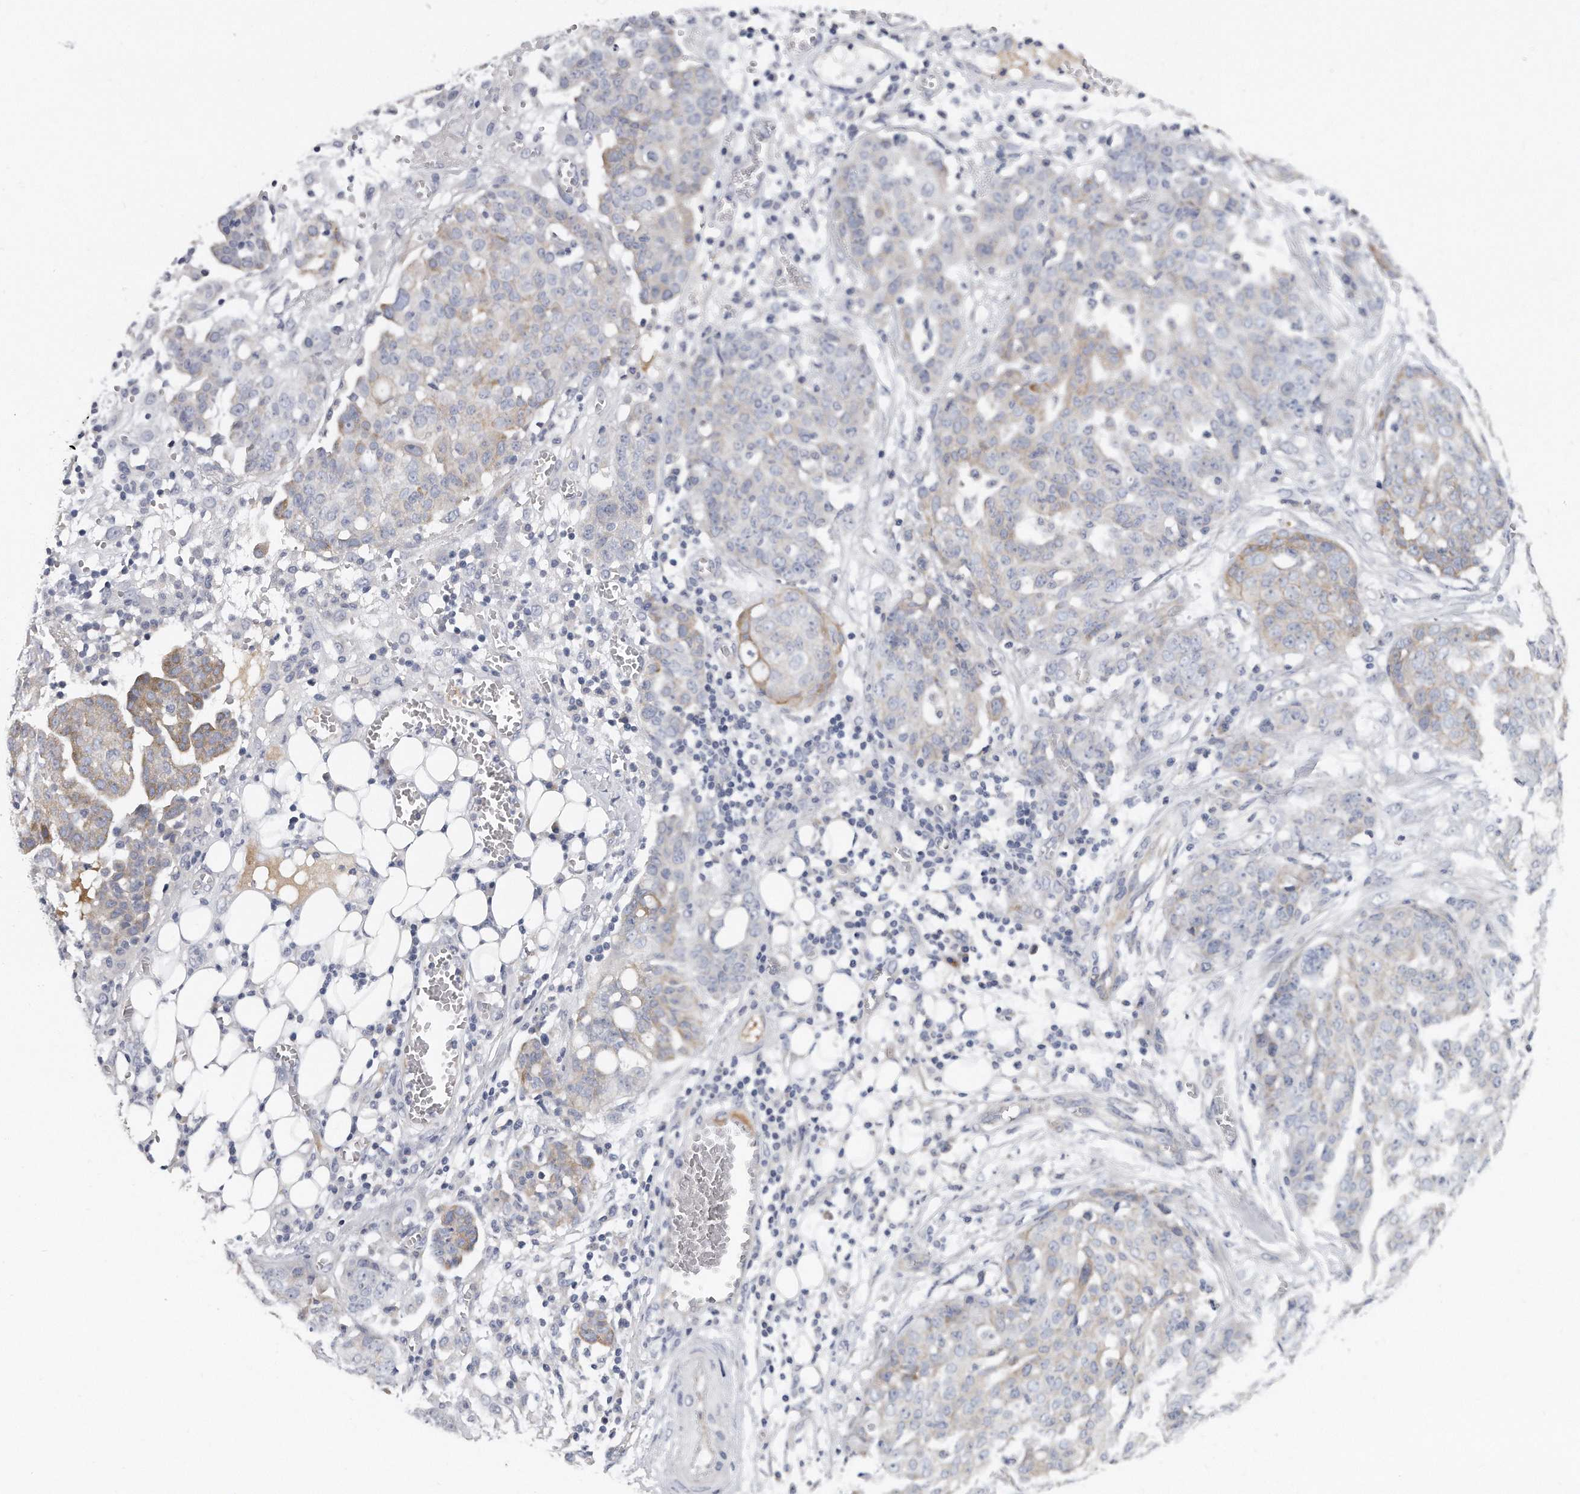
{"staining": {"intensity": "weak", "quantity": "<25%", "location": "cytoplasmic/membranous"}, "tissue": "ovarian cancer", "cell_type": "Tumor cells", "image_type": "cancer", "snomed": [{"axis": "morphology", "description": "Cystadenocarcinoma, serous, NOS"}, {"axis": "topography", "description": "Soft tissue"}, {"axis": "topography", "description": "Ovary"}], "caption": "A histopathology image of serous cystadenocarcinoma (ovarian) stained for a protein demonstrates no brown staining in tumor cells.", "gene": "PLEKHA6", "patient": {"sex": "female", "age": 57}}